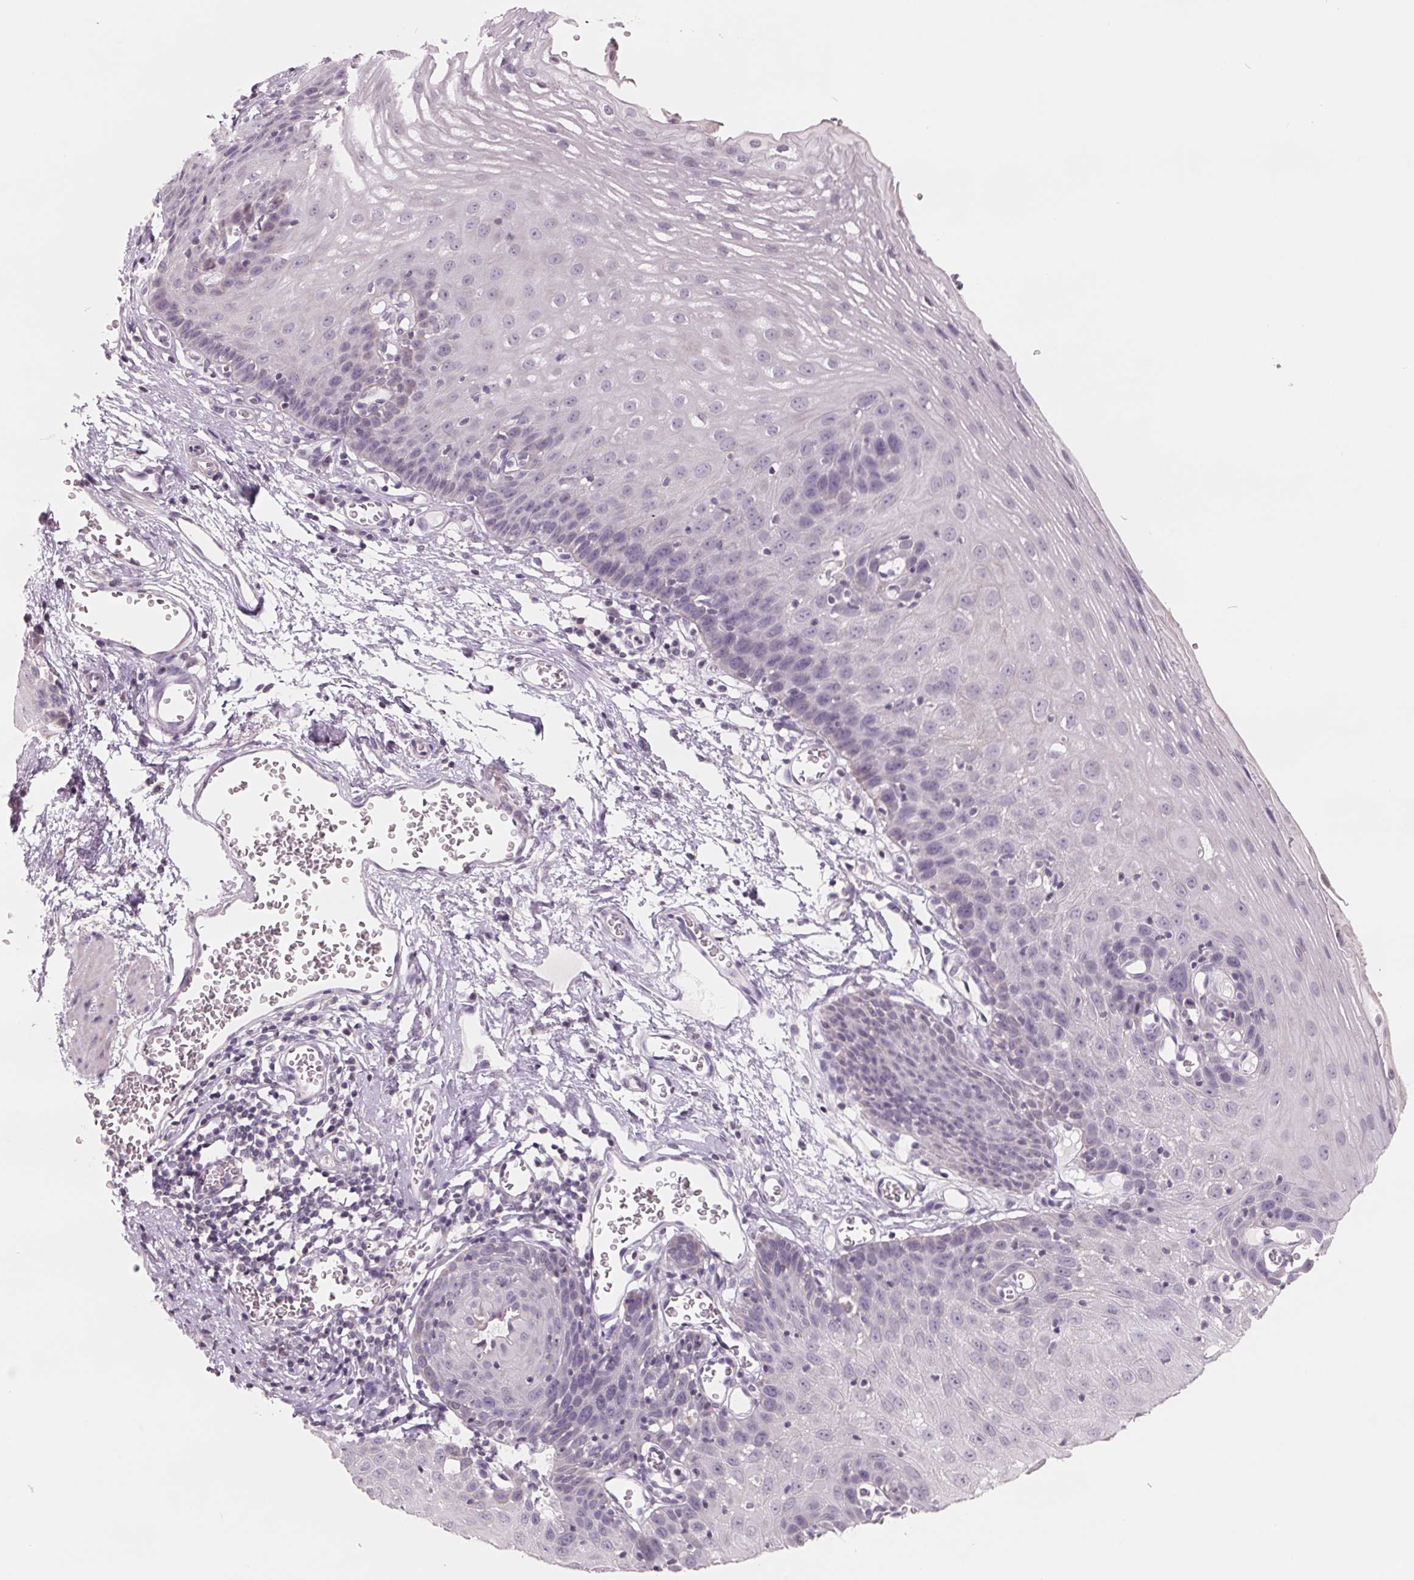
{"staining": {"intensity": "negative", "quantity": "none", "location": "none"}, "tissue": "esophagus", "cell_type": "Squamous epithelial cells", "image_type": "normal", "snomed": [{"axis": "morphology", "description": "Normal tissue, NOS"}, {"axis": "topography", "description": "Esophagus"}], "caption": "The immunohistochemistry (IHC) histopathology image has no significant positivity in squamous epithelial cells of esophagus. (Immunohistochemistry, brightfield microscopy, high magnification).", "gene": "FTCD", "patient": {"sex": "male", "age": 72}}